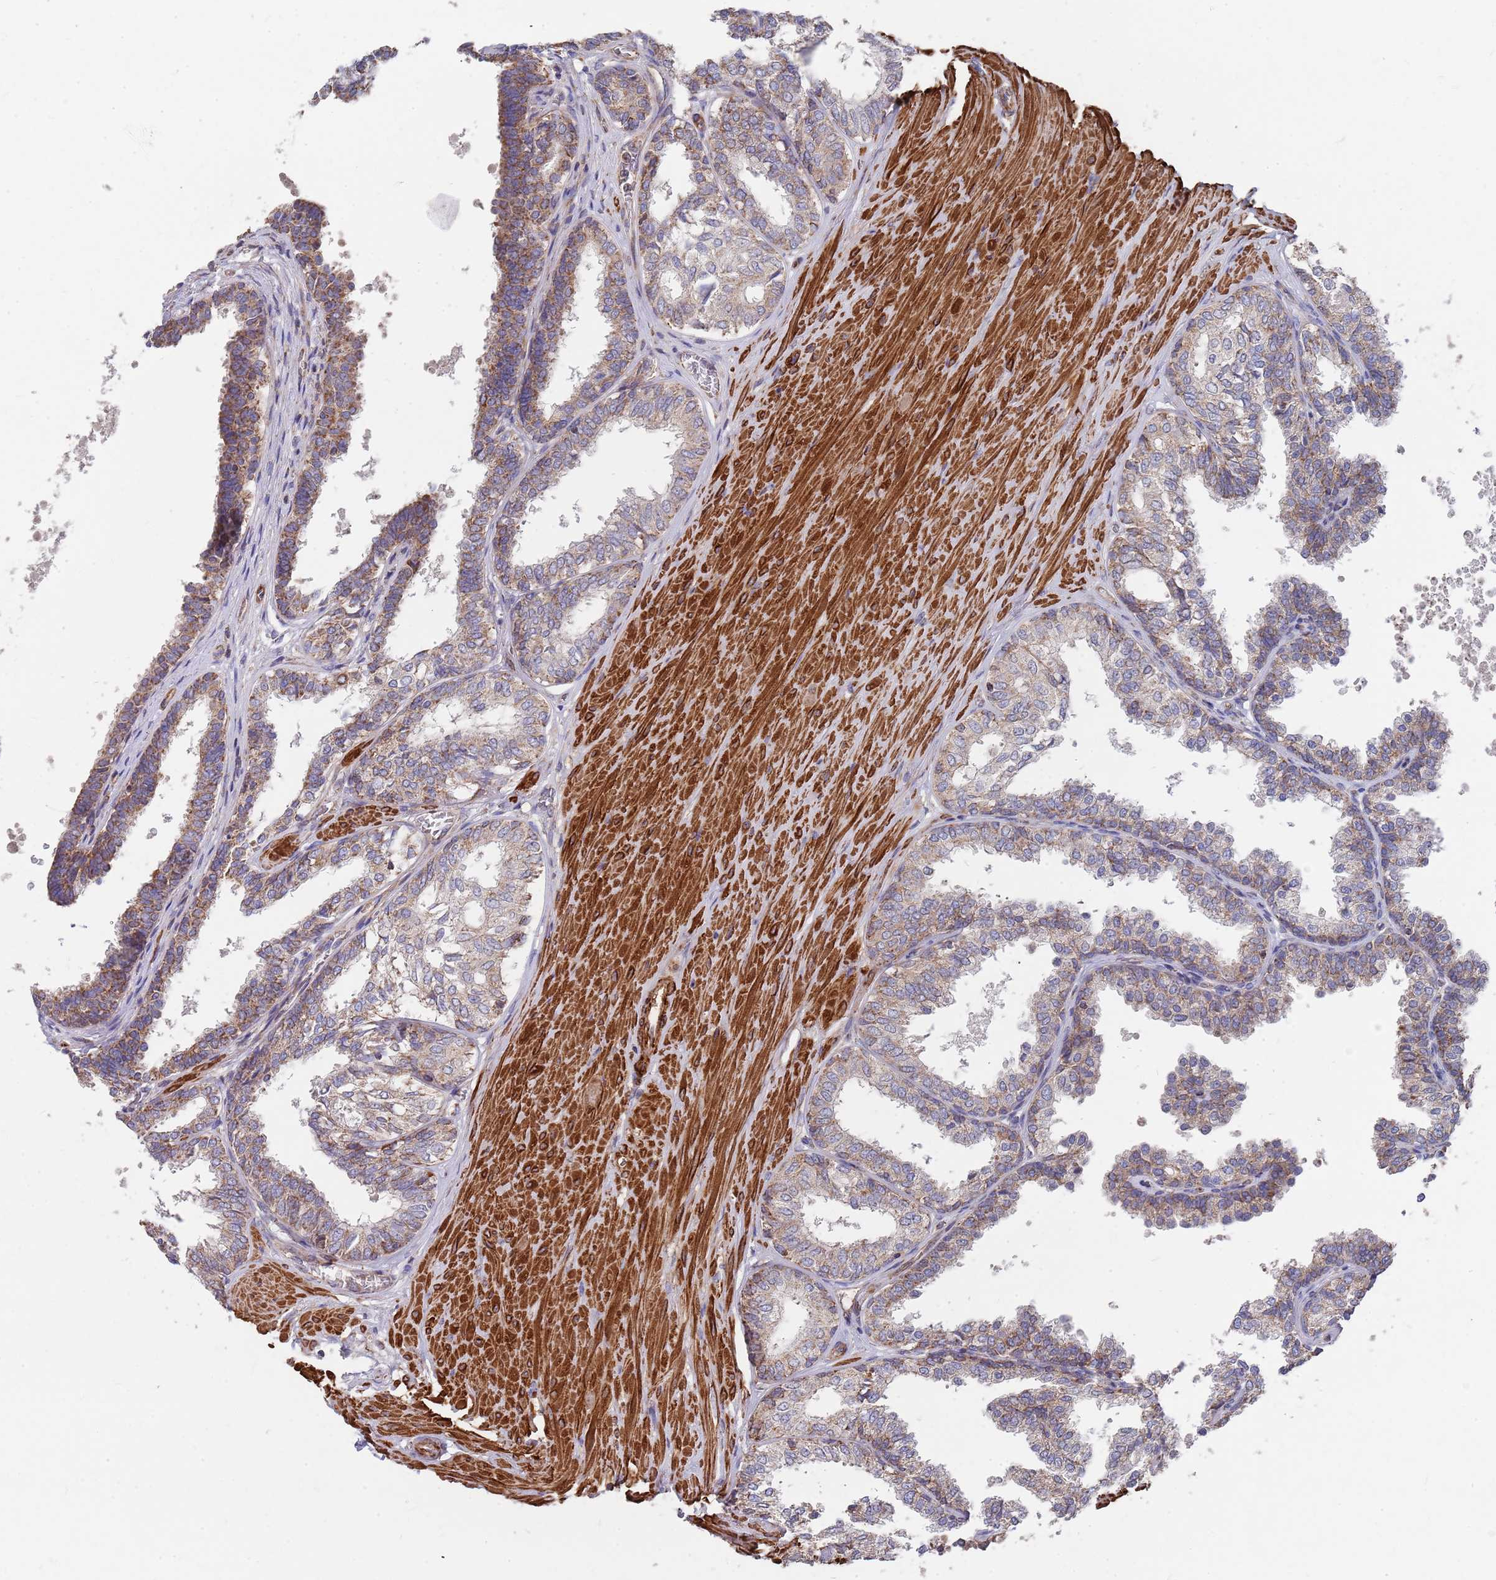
{"staining": {"intensity": "moderate", "quantity": "25%-75%", "location": "cytoplasmic/membranous"}, "tissue": "prostate", "cell_type": "Glandular cells", "image_type": "normal", "snomed": [{"axis": "morphology", "description": "Normal tissue, NOS"}, {"axis": "topography", "description": "Prostate"}], "caption": "DAB (3,3'-diaminobenzidine) immunohistochemical staining of benign human prostate demonstrates moderate cytoplasmic/membranous protein positivity in about 25%-75% of glandular cells.", "gene": "WDFY3", "patient": {"sex": "male", "age": 48}}